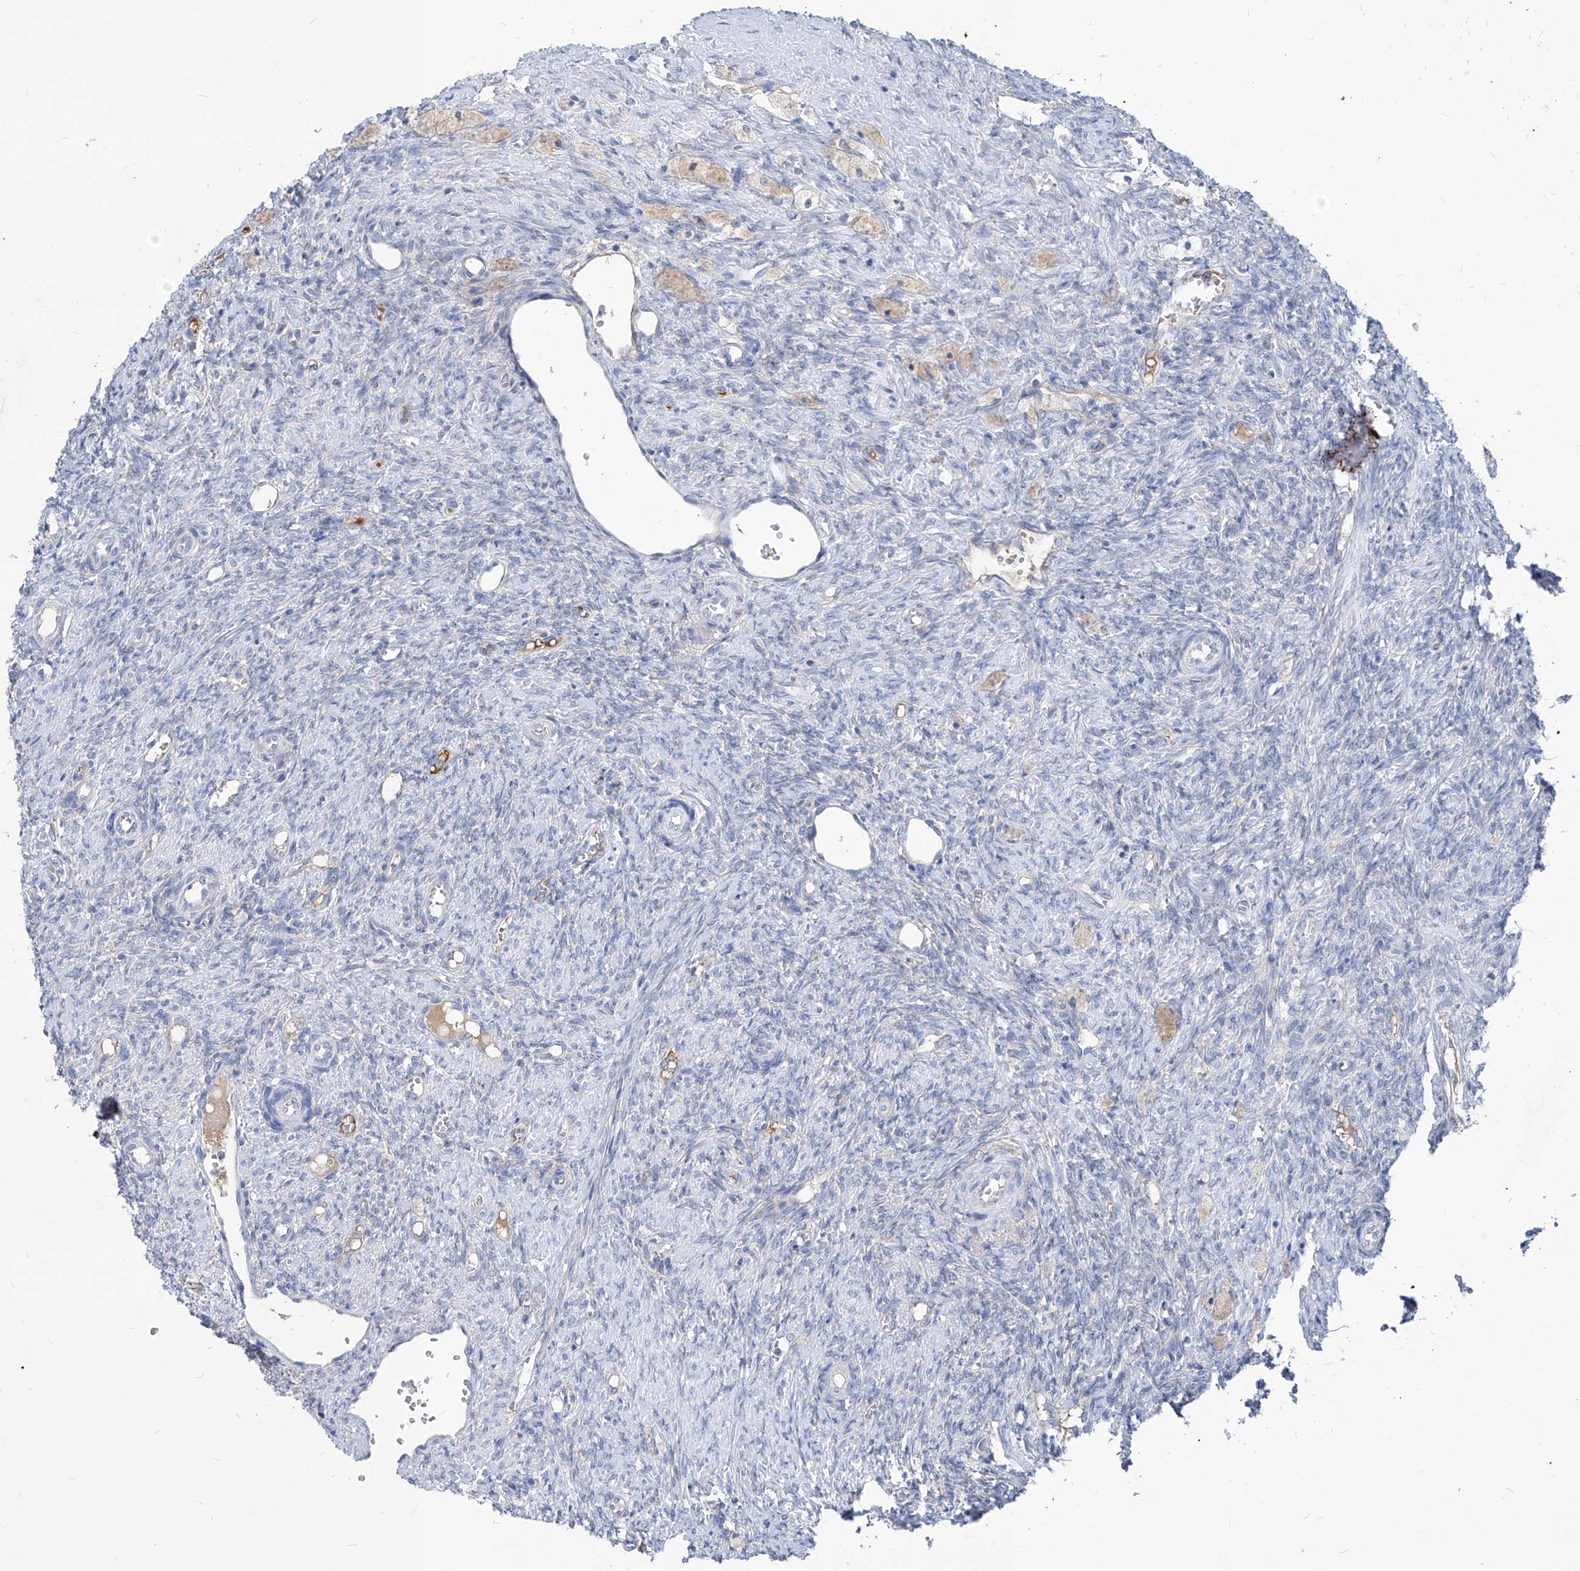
{"staining": {"intensity": "negative", "quantity": "none", "location": "none"}, "tissue": "ovary", "cell_type": "Ovarian stroma cells", "image_type": "normal", "snomed": [{"axis": "morphology", "description": "Normal tissue, NOS"}, {"axis": "topography", "description": "Ovary"}], "caption": "DAB immunohistochemical staining of benign ovary exhibits no significant positivity in ovarian stroma cells.", "gene": "AKAP10", "patient": {"sex": "female", "age": 41}}